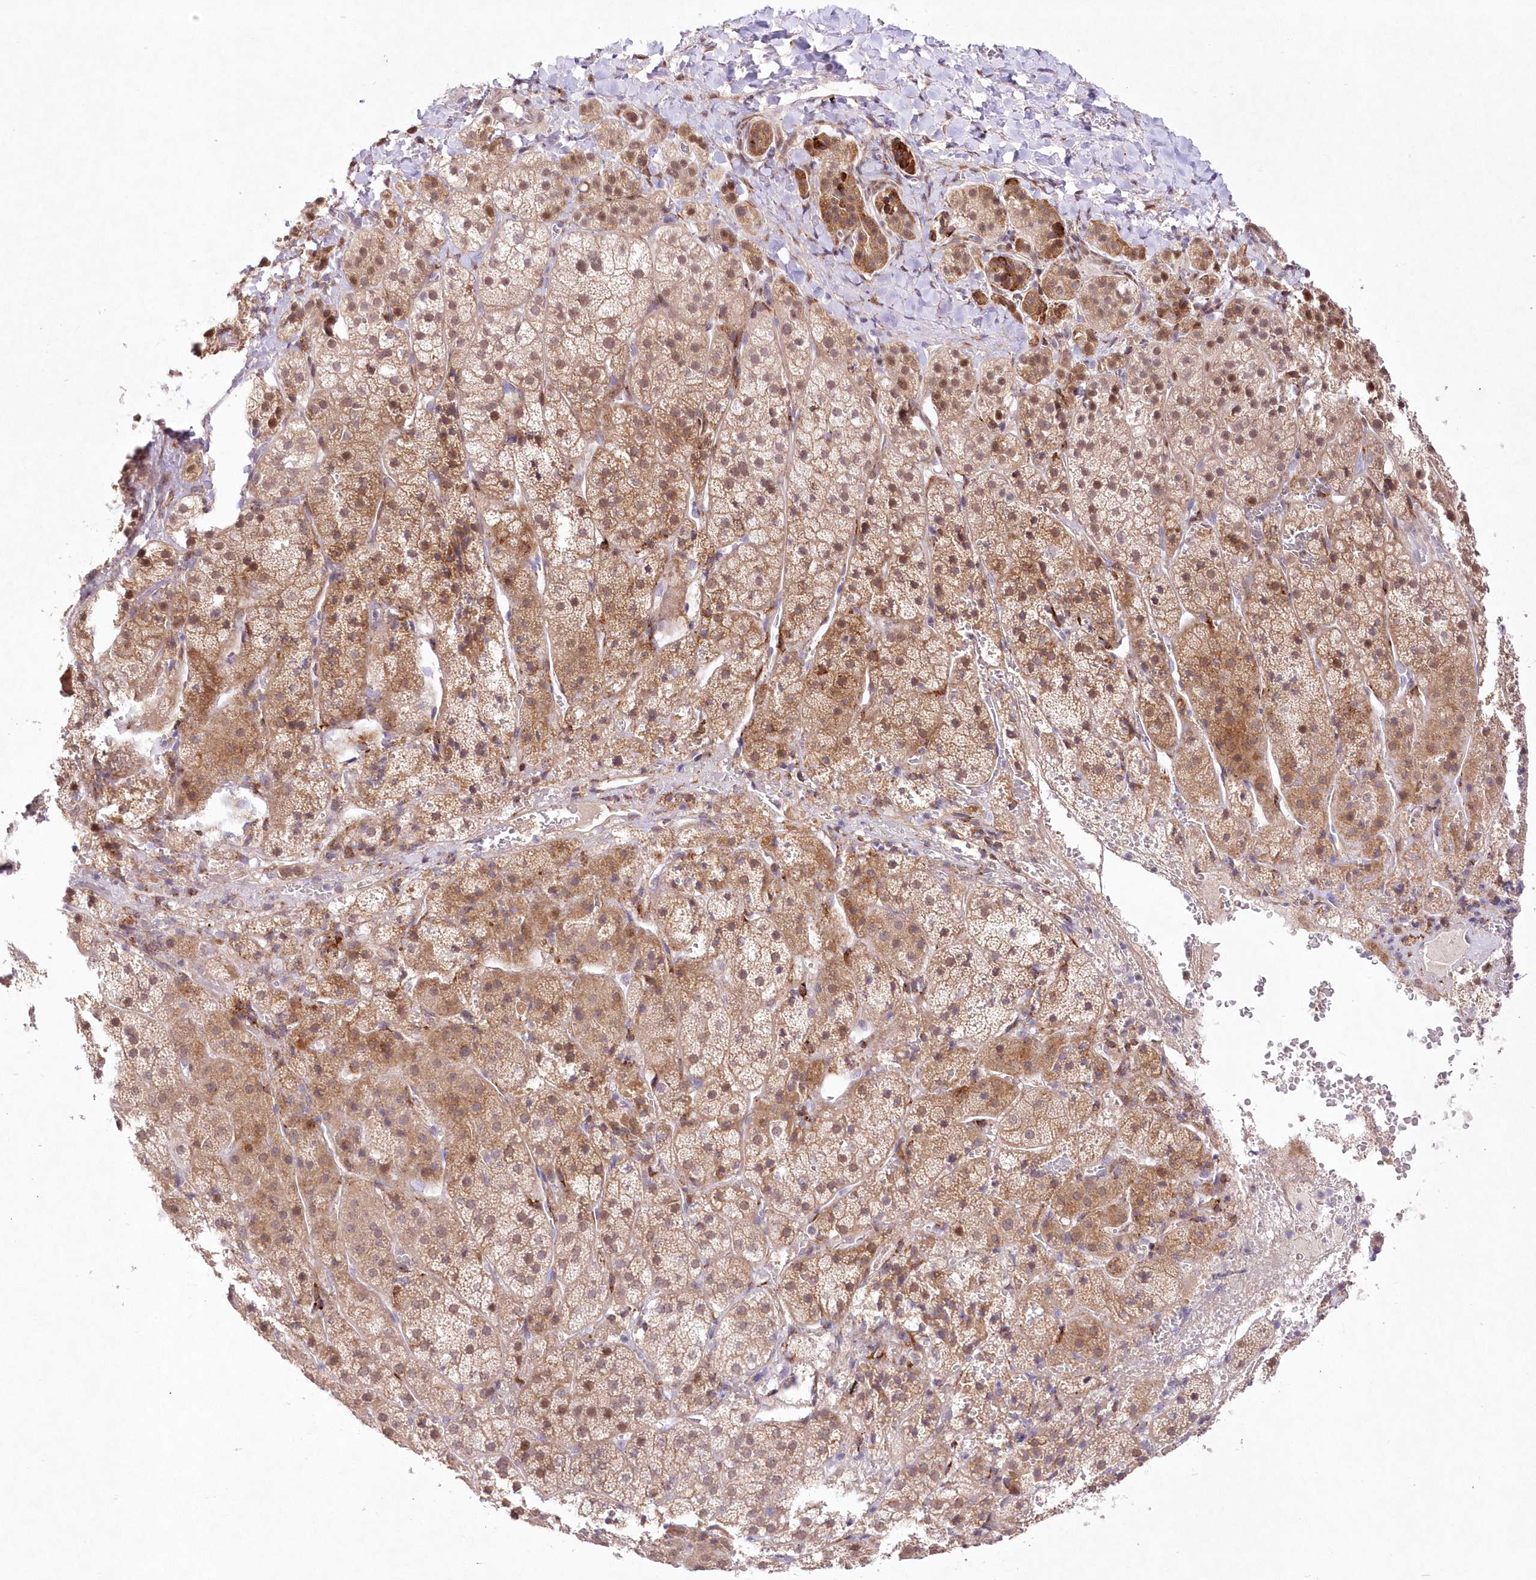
{"staining": {"intensity": "moderate", "quantity": ">75%", "location": "cytoplasmic/membranous,nuclear"}, "tissue": "adrenal gland", "cell_type": "Glandular cells", "image_type": "normal", "snomed": [{"axis": "morphology", "description": "Normal tissue, NOS"}, {"axis": "topography", "description": "Adrenal gland"}], "caption": "The photomicrograph shows a brown stain indicating the presence of a protein in the cytoplasmic/membranous,nuclear of glandular cells in adrenal gland.", "gene": "LDB1", "patient": {"sex": "female", "age": 44}}